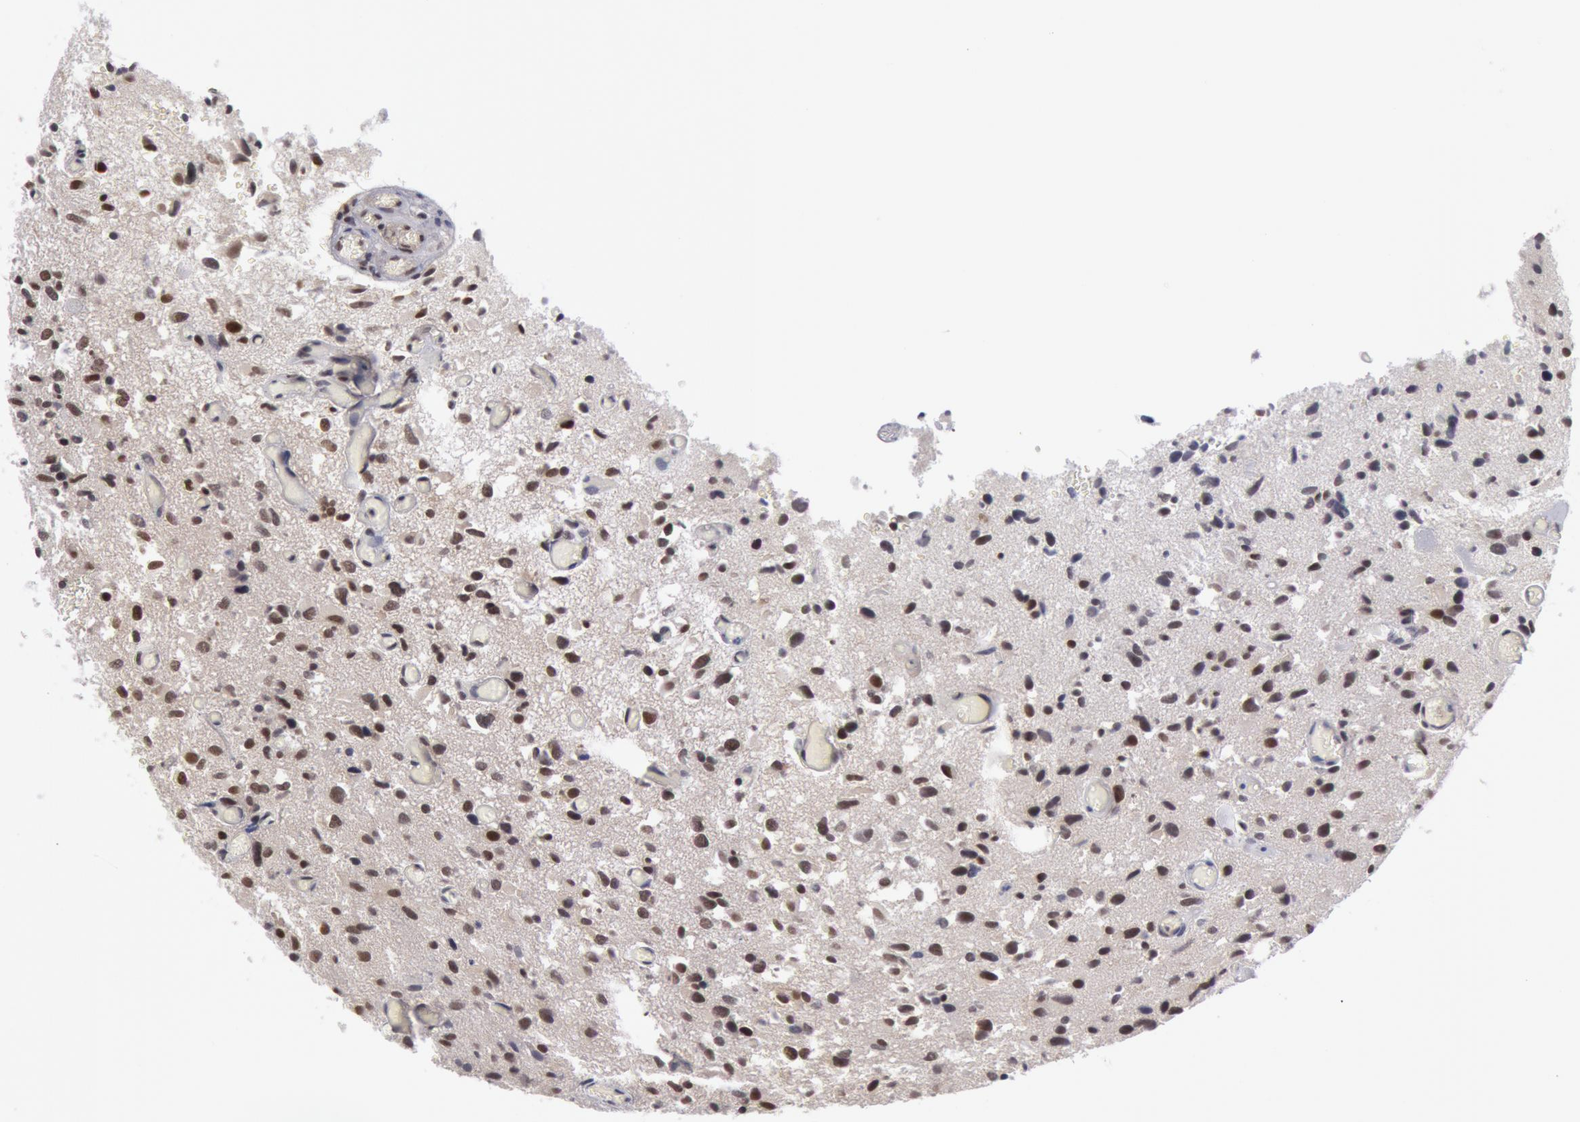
{"staining": {"intensity": "moderate", "quantity": "25%-75%", "location": "nuclear"}, "tissue": "glioma", "cell_type": "Tumor cells", "image_type": "cancer", "snomed": [{"axis": "morphology", "description": "Glioma, malignant, High grade"}, {"axis": "topography", "description": "Brain"}], "caption": "A brown stain labels moderate nuclear expression of a protein in human malignant glioma (high-grade) tumor cells.", "gene": "PPP4R3B", "patient": {"sex": "male", "age": 69}}